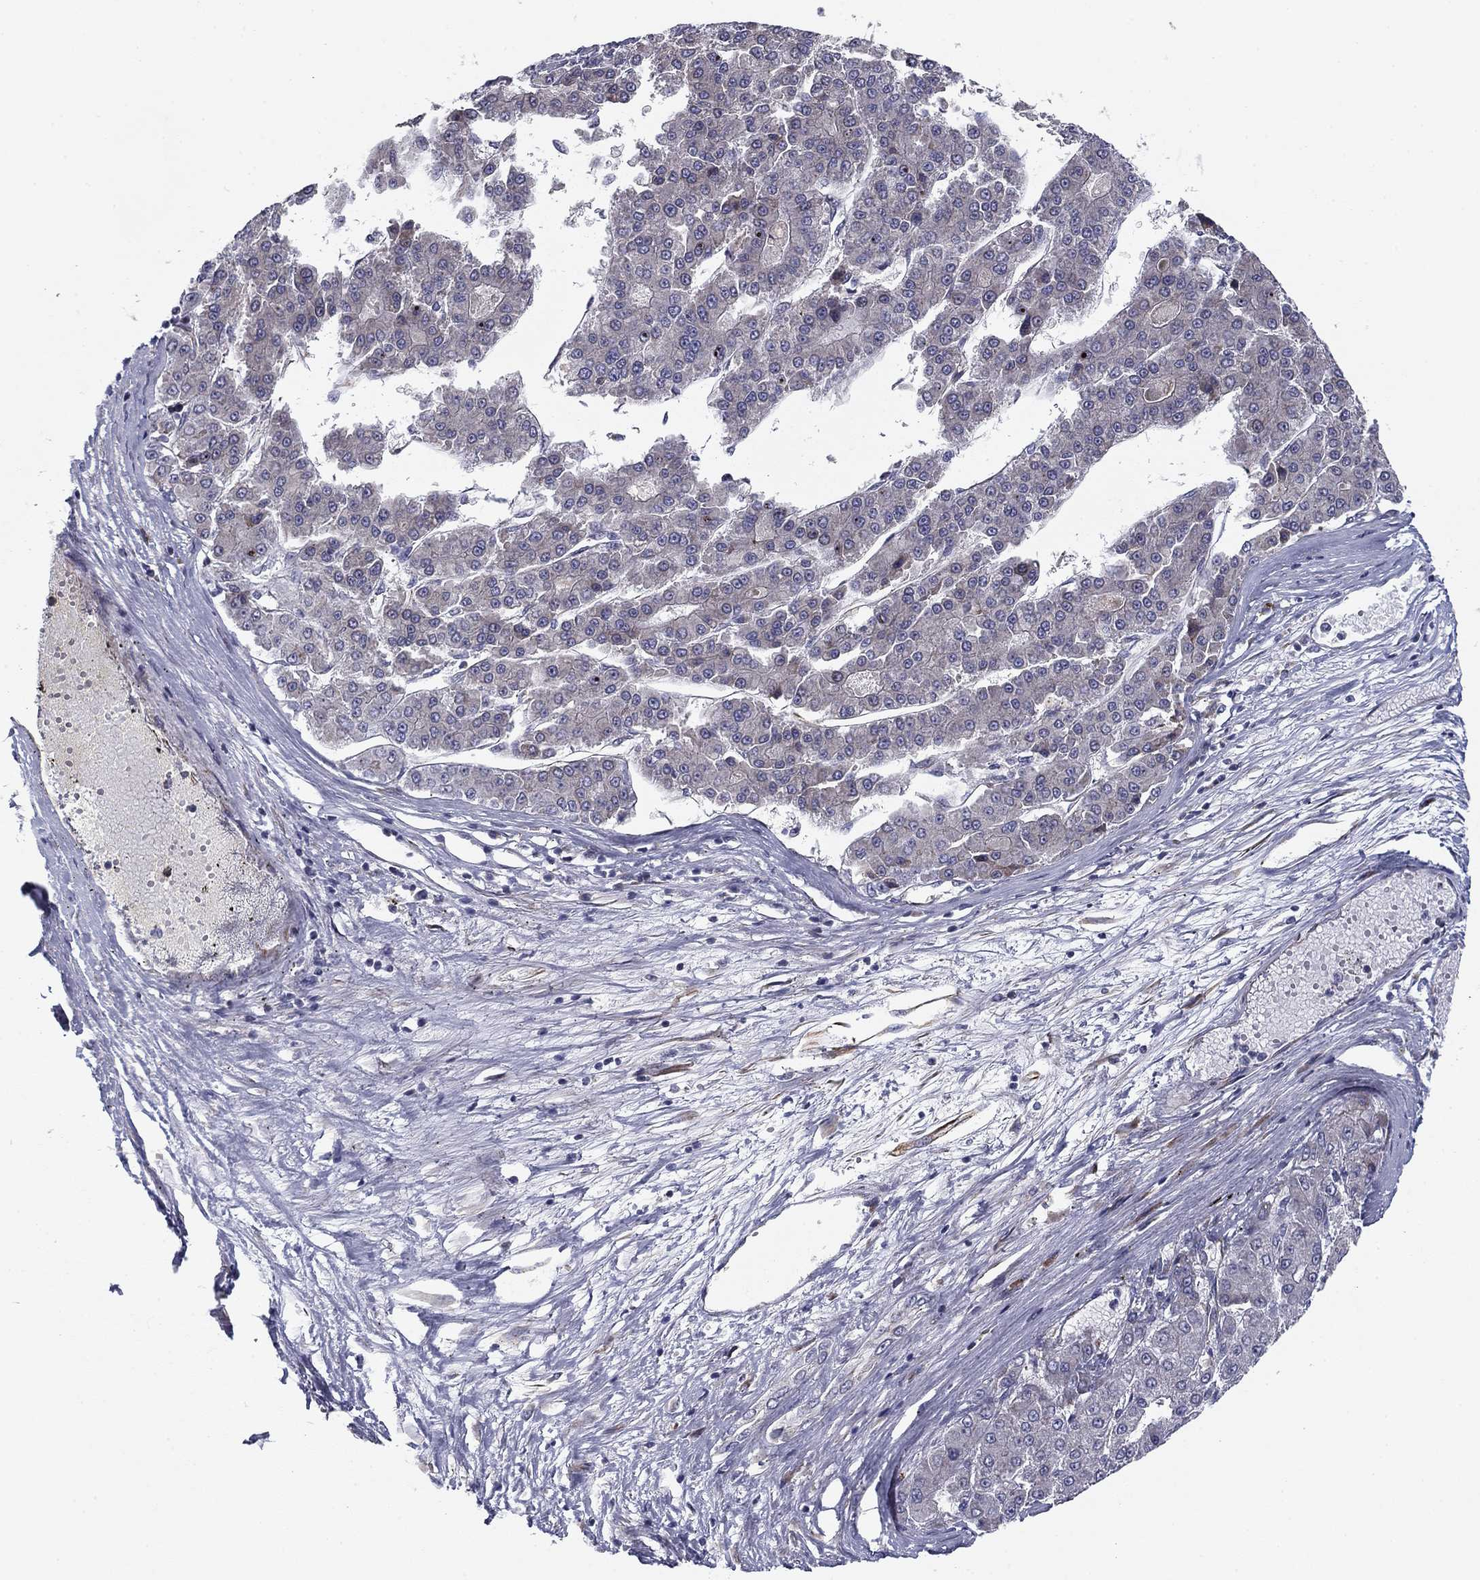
{"staining": {"intensity": "negative", "quantity": "none", "location": "none"}, "tissue": "liver cancer", "cell_type": "Tumor cells", "image_type": "cancer", "snomed": [{"axis": "morphology", "description": "Carcinoma, Hepatocellular, NOS"}, {"axis": "topography", "description": "Liver"}], "caption": "The image shows no staining of tumor cells in liver hepatocellular carcinoma.", "gene": "CLSTN1", "patient": {"sex": "male", "age": 70}}